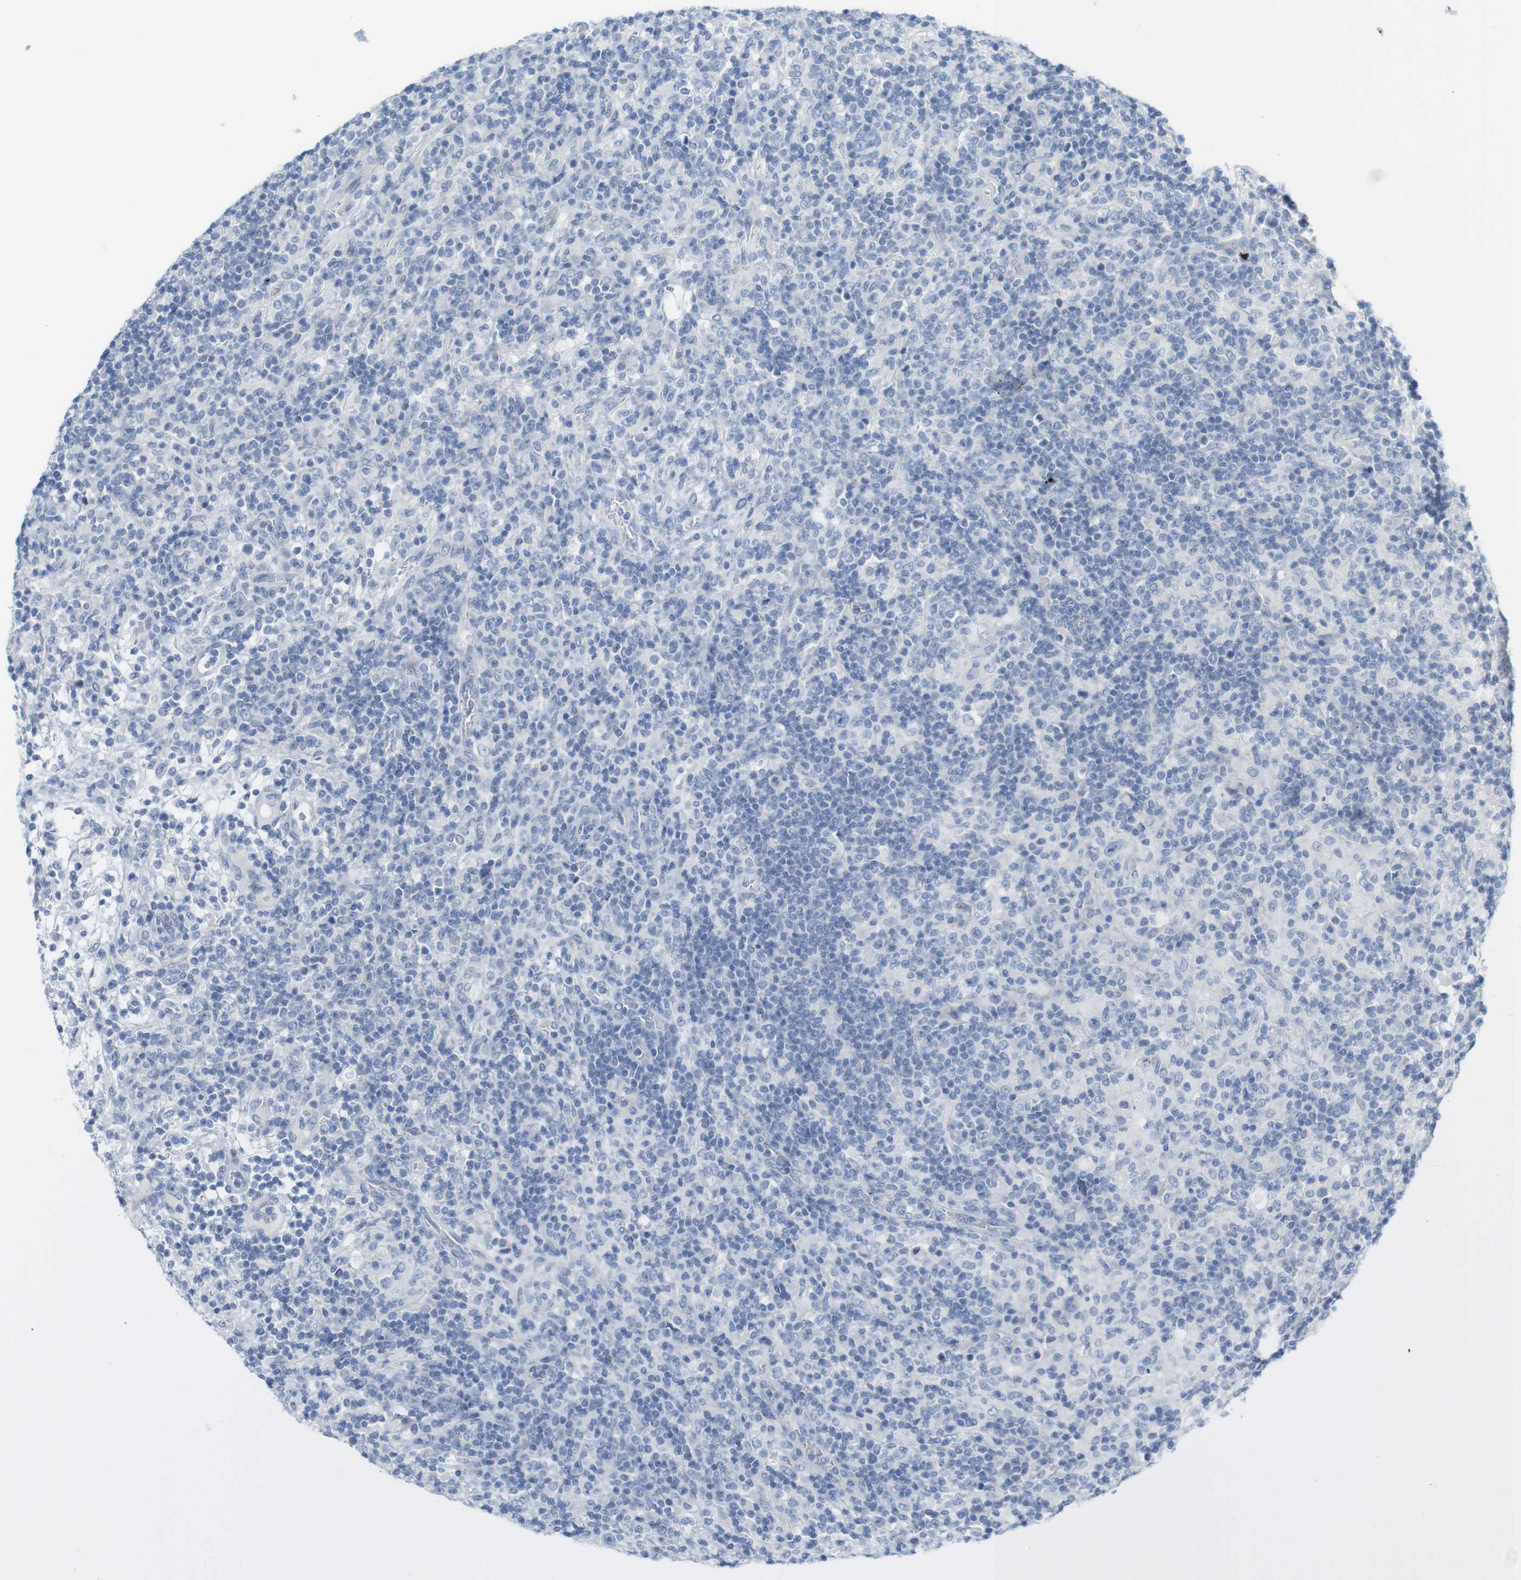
{"staining": {"intensity": "negative", "quantity": "none", "location": "none"}, "tissue": "lymphoma", "cell_type": "Tumor cells", "image_type": "cancer", "snomed": [{"axis": "morphology", "description": "Hodgkin's disease, NOS"}, {"axis": "topography", "description": "Lymph node"}], "caption": "Lymphoma stained for a protein using IHC shows no positivity tumor cells.", "gene": "RGS9", "patient": {"sex": "male", "age": 70}}